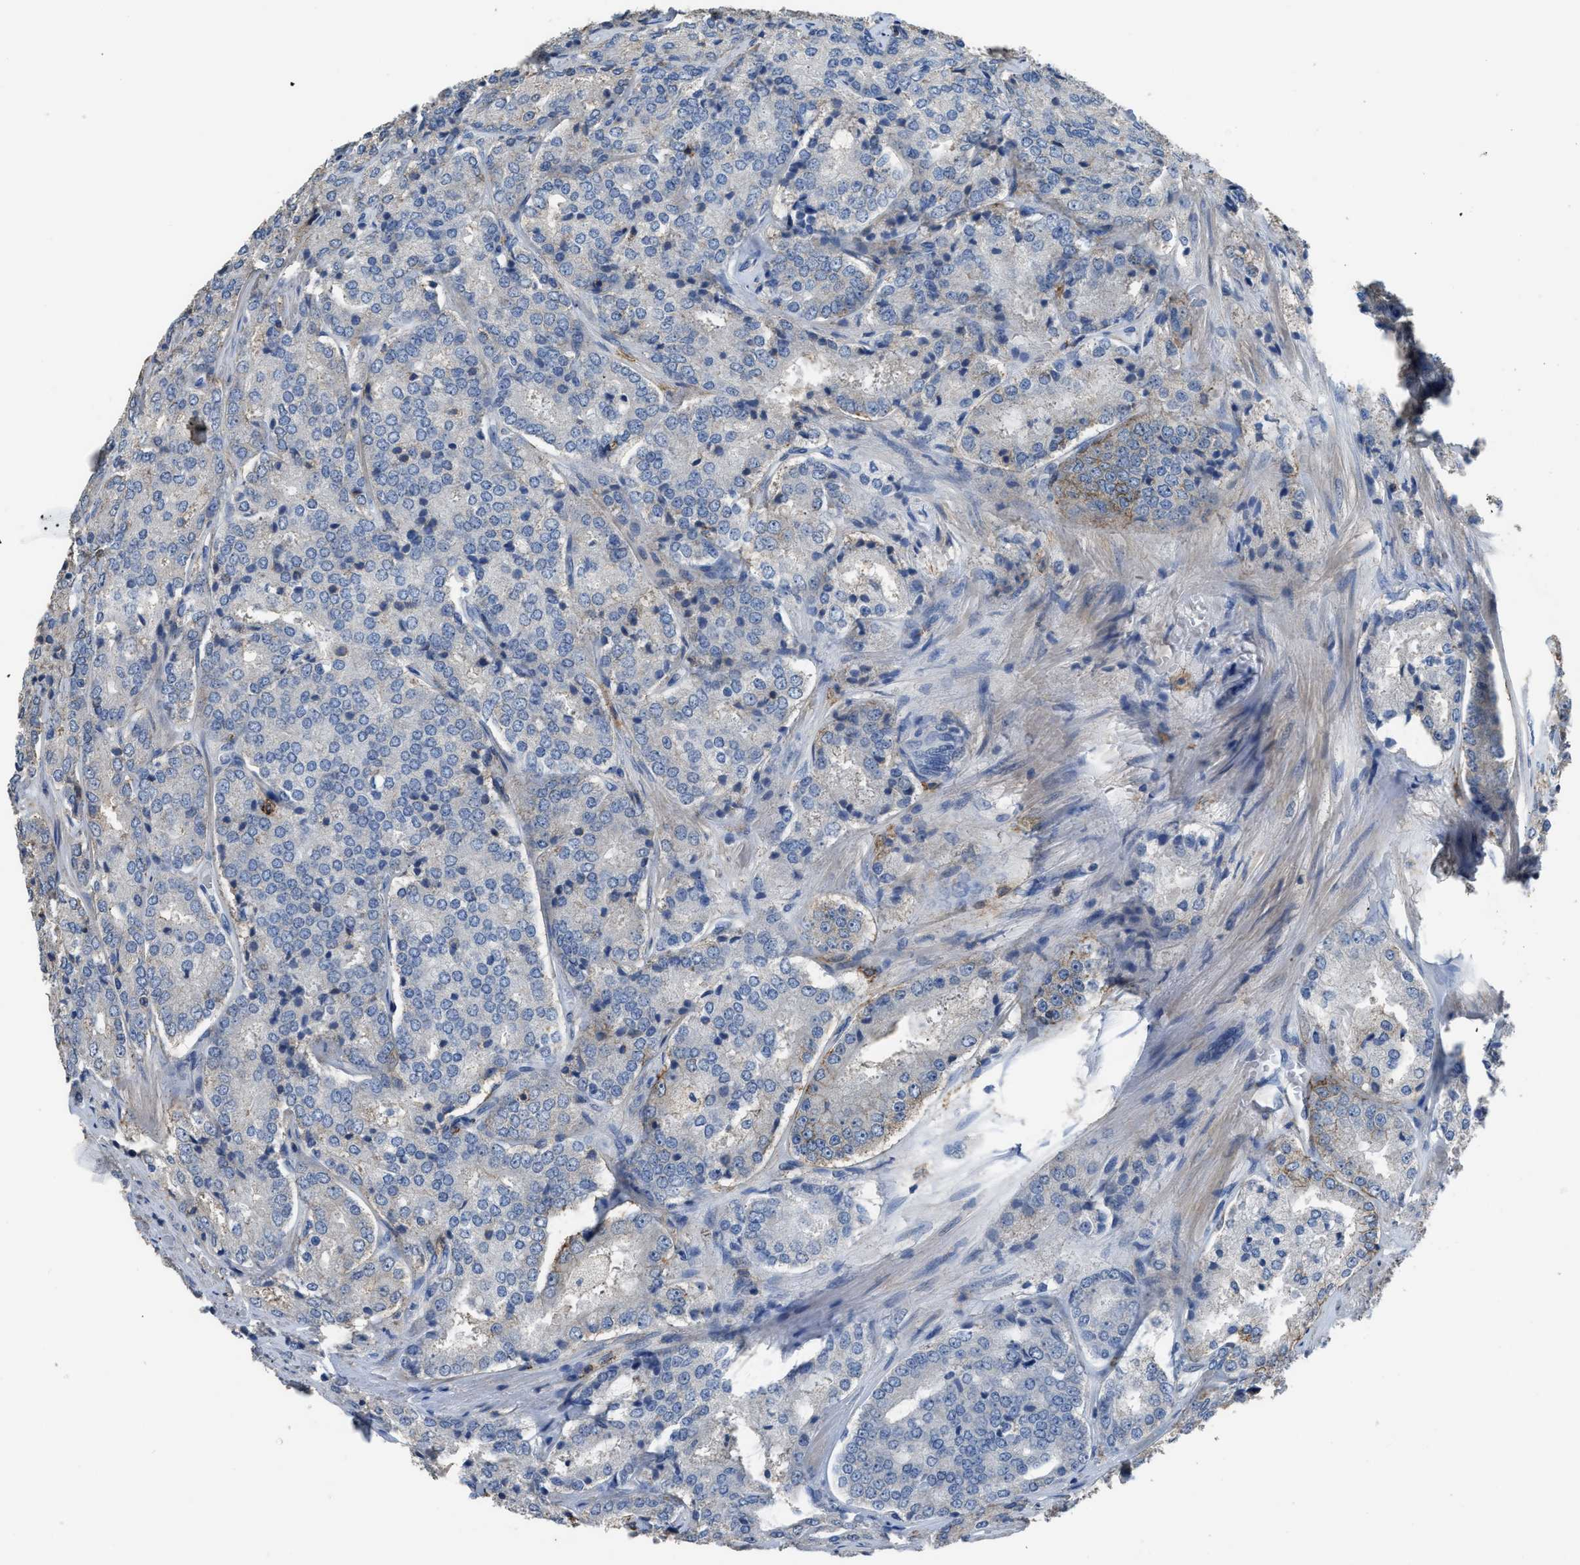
{"staining": {"intensity": "negative", "quantity": "none", "location": "none"}, "tissue": "prostate cancer", "cell_type": "Tumor cells", "image_type": "cancer", "snomed": [{"axis": "morphology", "description": "Adenocarcinoma, High grade"}, {"axis": "topography", "description": "Prostate"}], "caption": "This is an IHC image of prostate high-grade adenocarcinoma. There is no positivity in tumor cells.", "gene": "OR51E1", "patient": {"sex": "male", "age": 65}}